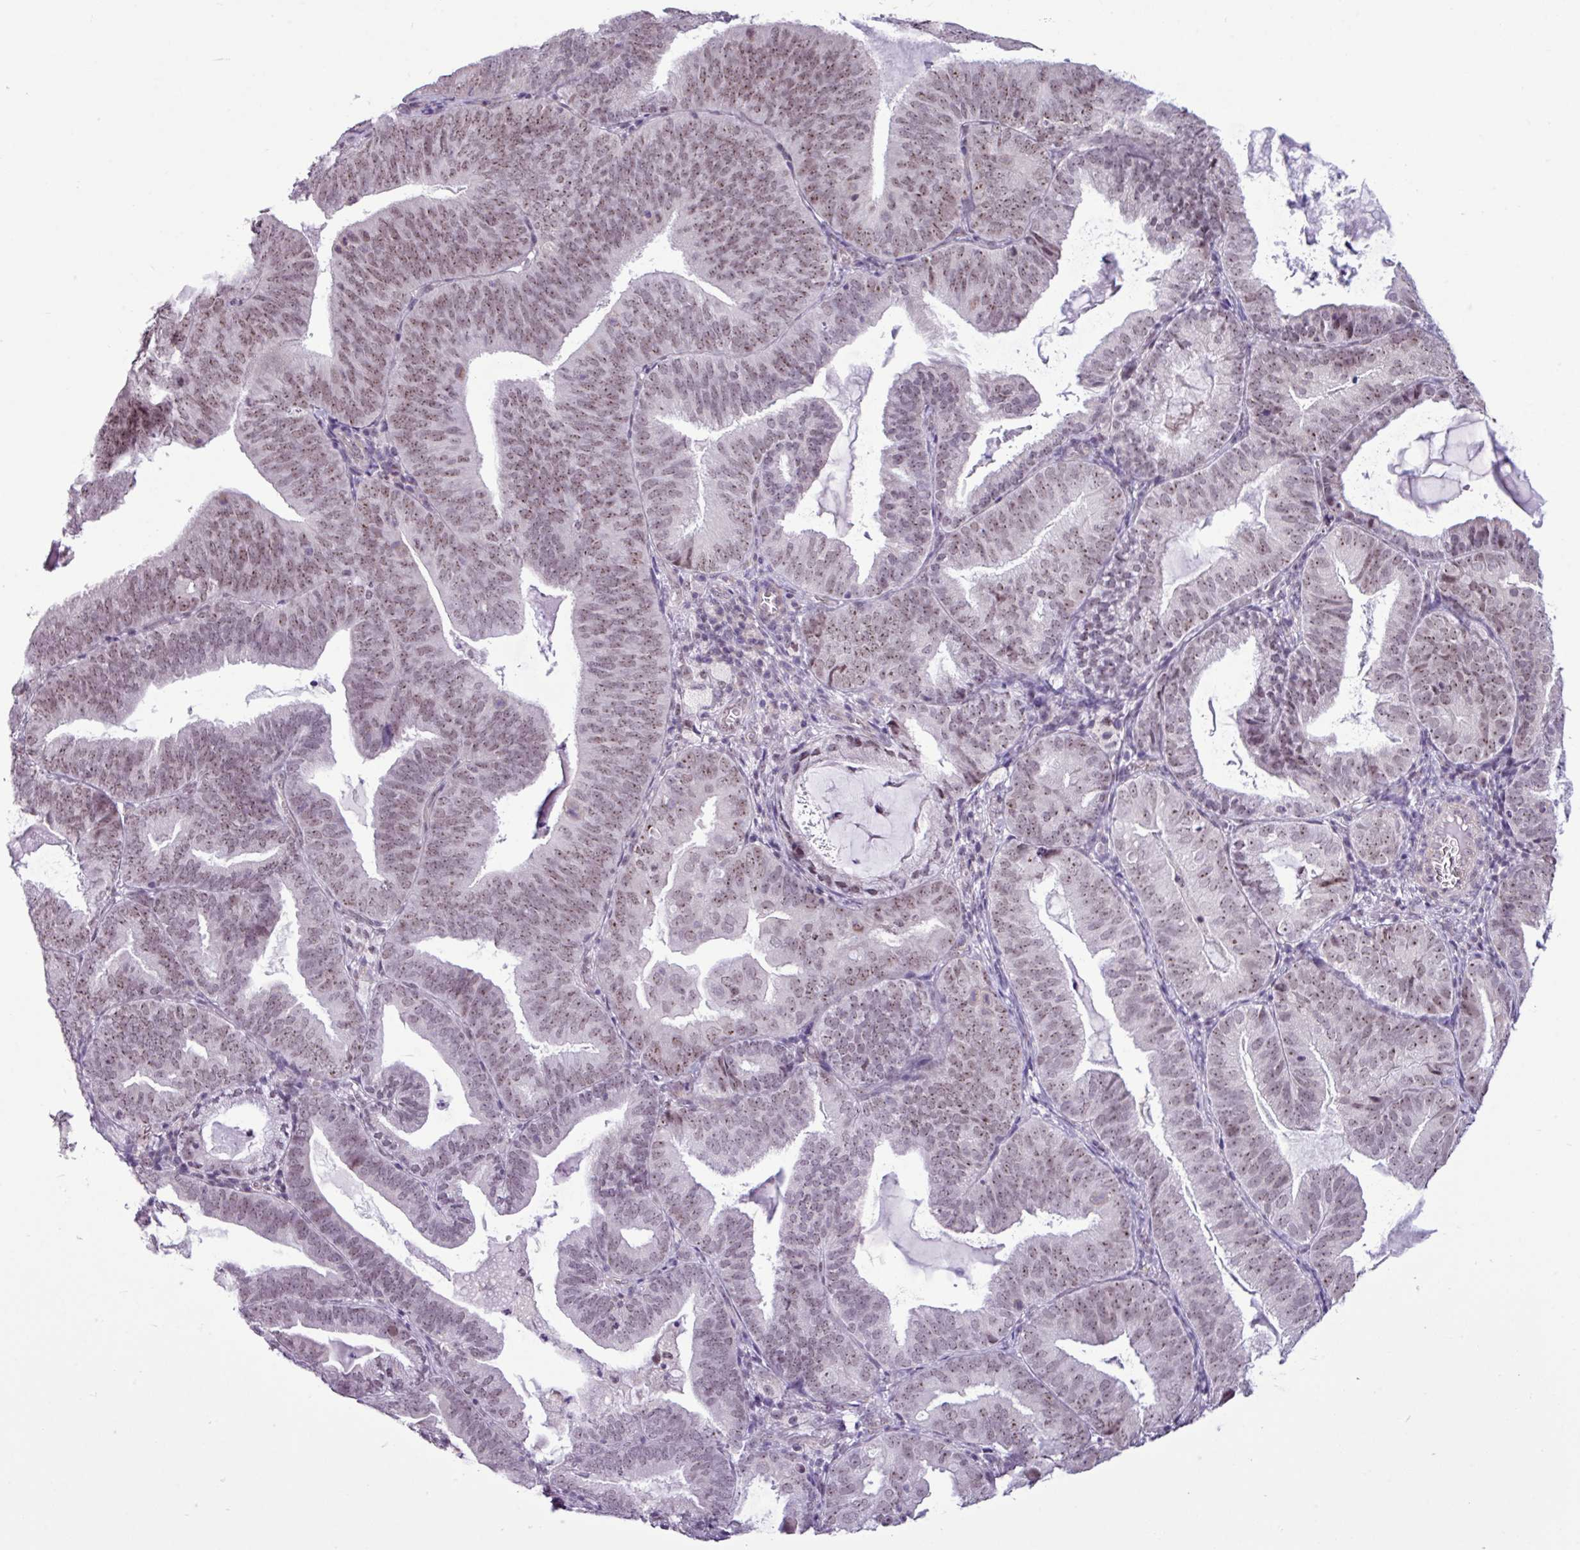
{"staining": {"intensity": "moderate", "quantity": ">75%", "location": "nuclear"}, "tissue": "endometrial cancer", "cell_type": "Tumor cells", "image_type": "cancer", "snomed": [{"axis": "morphology", "description": "Adenocarcinoma, NOS"}, {"axis": "topography", "description": "Endometrium"}], "caption": "This histopathology image demonstrates endometrial cancer (adenocarcinoma) stained with immunohistochemistry to label a protein in brown. The nuclear of tumor cells show moderate positivity for the protein. Nuclei are counter-stained blue.", "gene": "UTP18", "patient": {"sex": "female", "age": 80}}